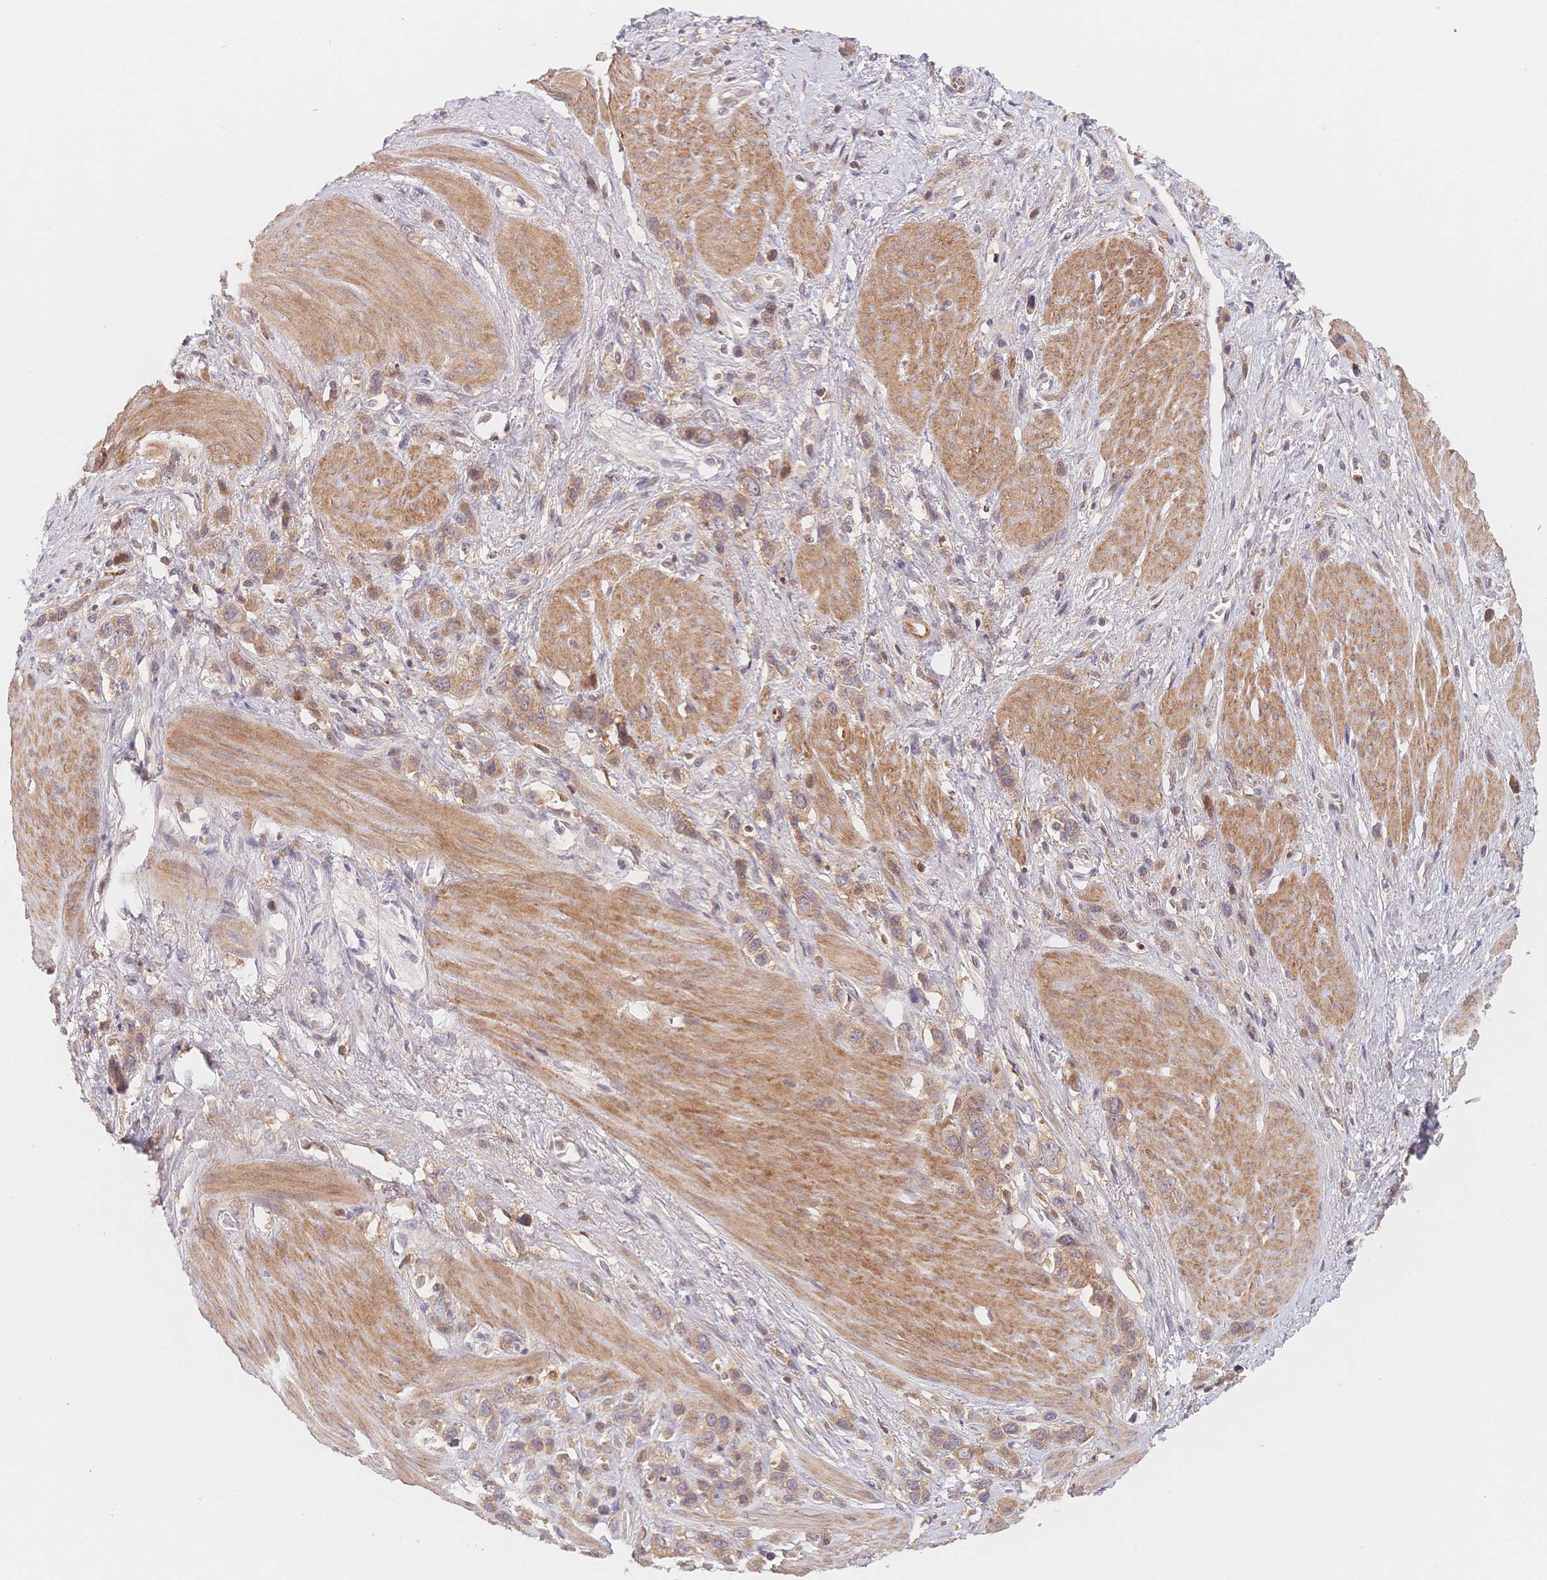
{"staining": {"intensity": "weak", "quantity": "25%-75%", "location": "cytoplasmic/membranous"}, "tissue": "stomach cancer", "cell_type": "Tumor cells", "image_type": "cancer", "snomed": [{"axis": "morphology", "description": "Adenocarcinoma, NOS"}, {"axis": "topography", "description": "Stomach"}], "caption": "Protein expression analysis of stomach adenocarcinoma shows weak cytoplasmic/membranous expression in approximately 25%-75% of tumor cells.", "gene": "C12orf75", "patient": {"sex": "female", "age": 65}}